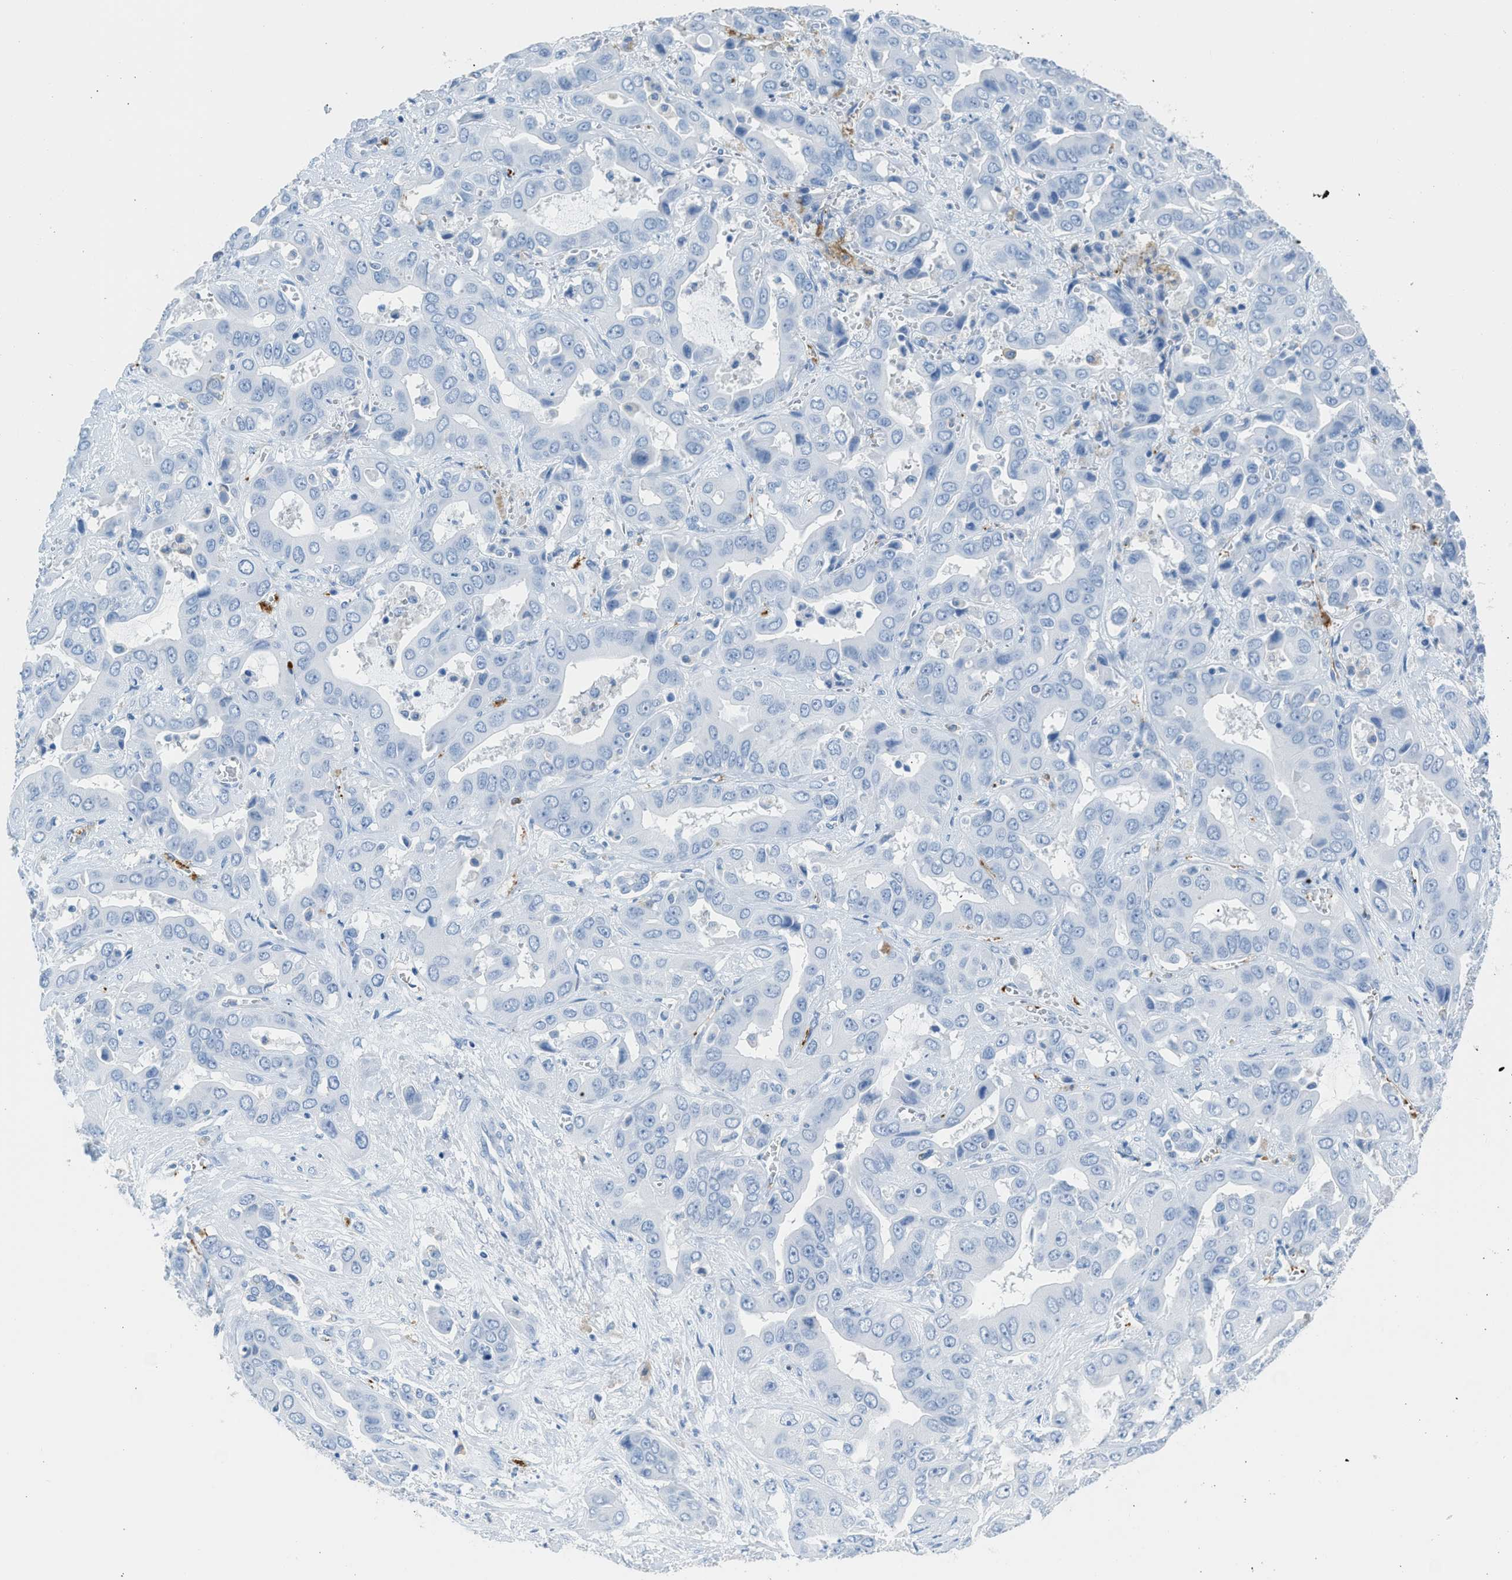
{"staining": {"intensity": "negative", "quantity": "none", "location": "none"}, "tissue": "liver cancer", "cell_type": "Tumor cells", "image_type": "cancer", "snomed": [{"axis": "morphology", "description": "Cholangiocarcinoma"}, {"axis": "topography", "description": "Liver"}], "caption": "Tumor cells show no significant staining in liver cancer (cholangiocarcinoma).", "gene": "FAIM2", "patient": {"sex": "female", "age": 52}}